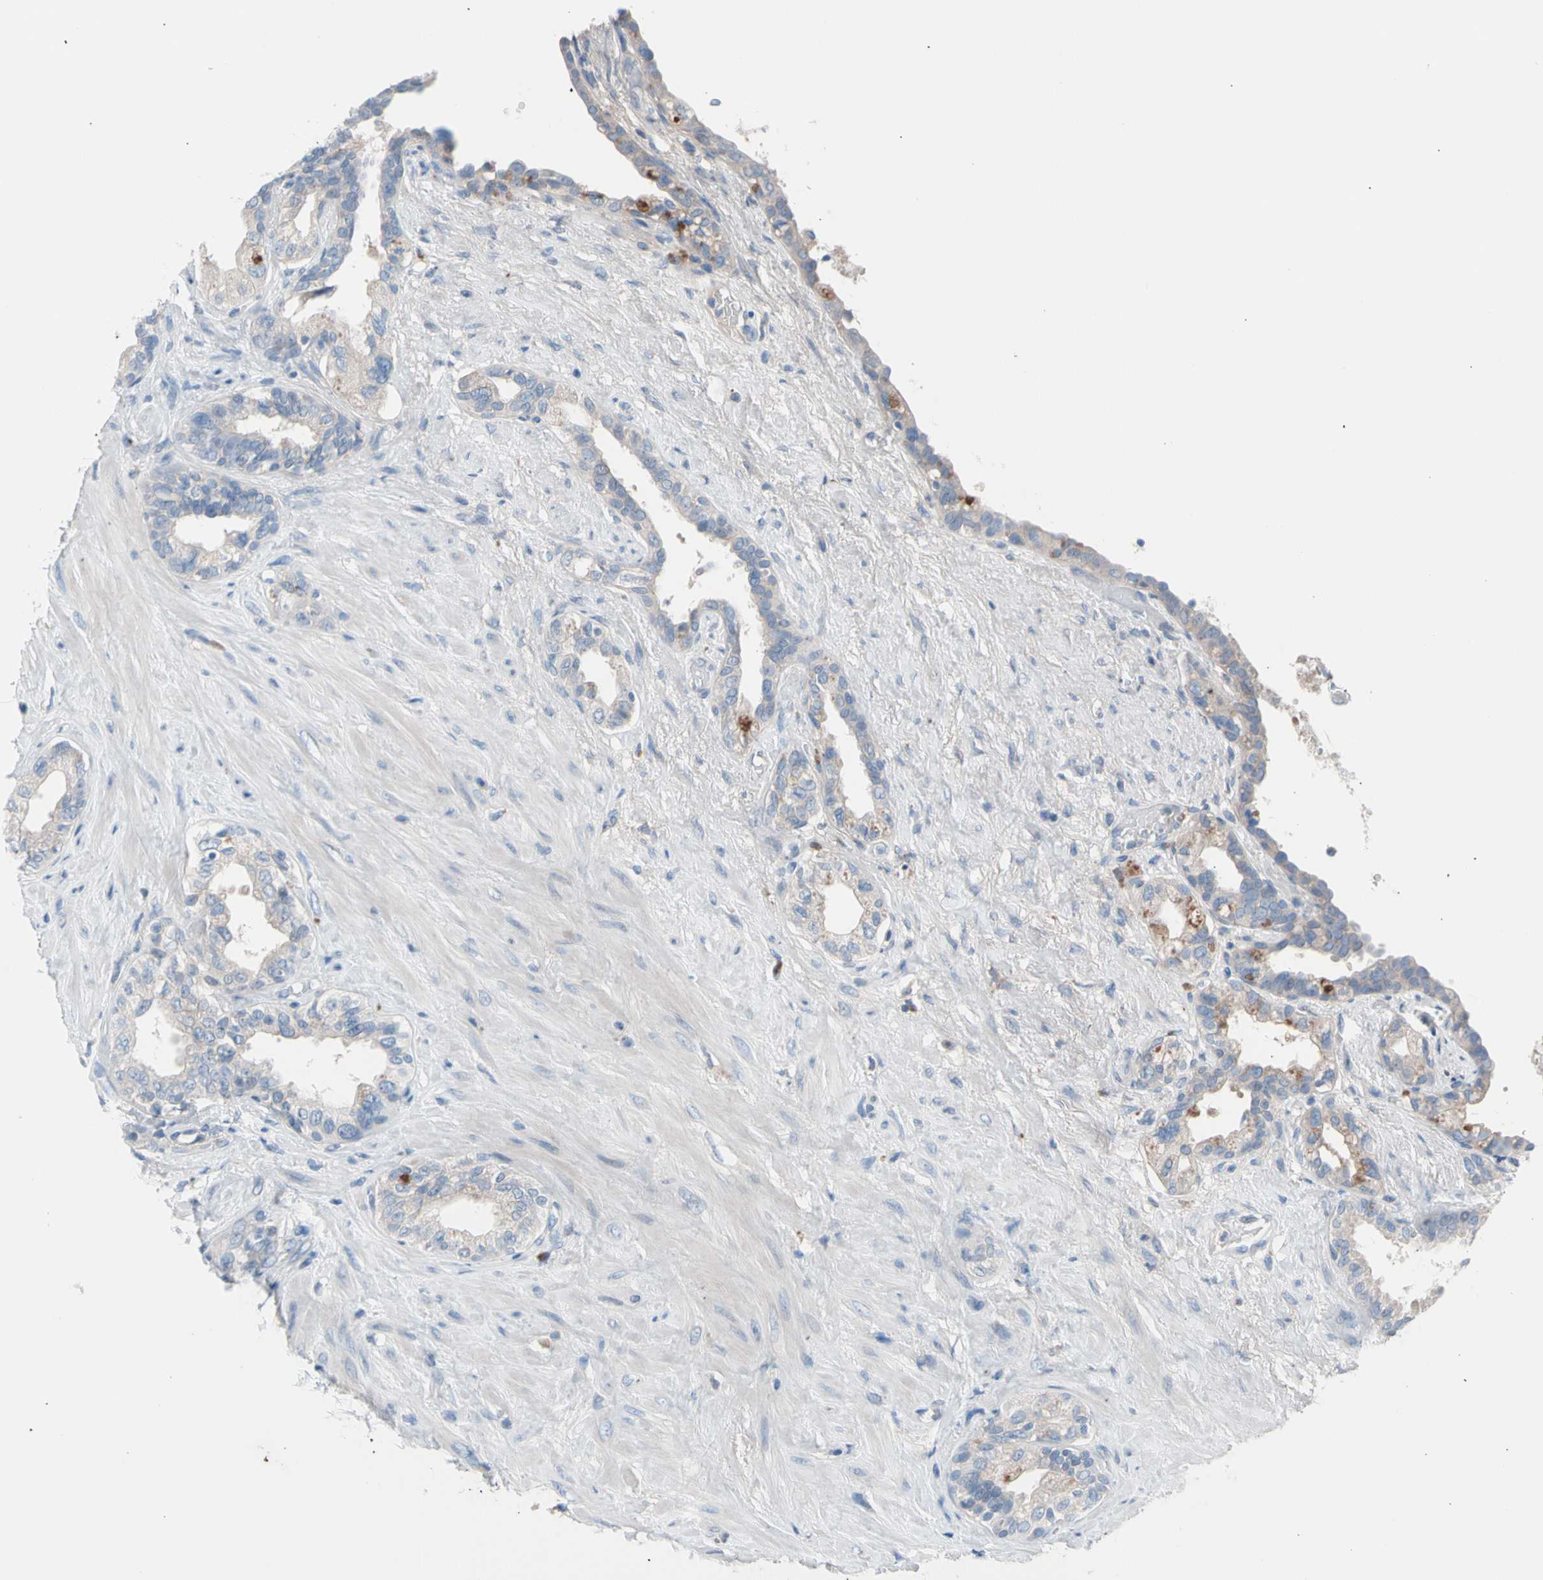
{"staining": {"intensity": "negative", "quantity": "none", "location": "none"}, "tissue": "seminal vesicle", "cell_type": "Glandular cells", "image_type": "normal", "snomed": [{"axis": "morphology", "description": "Normal tissue, NOS"}, {"axis": "topography", "description": "Seminal veicle"}], "caption": "The image displays no significant positivity in glandular cells of seminal vesicle.", "gene": "CASQ1", "patient": {"sex": "male", "age": 61}}